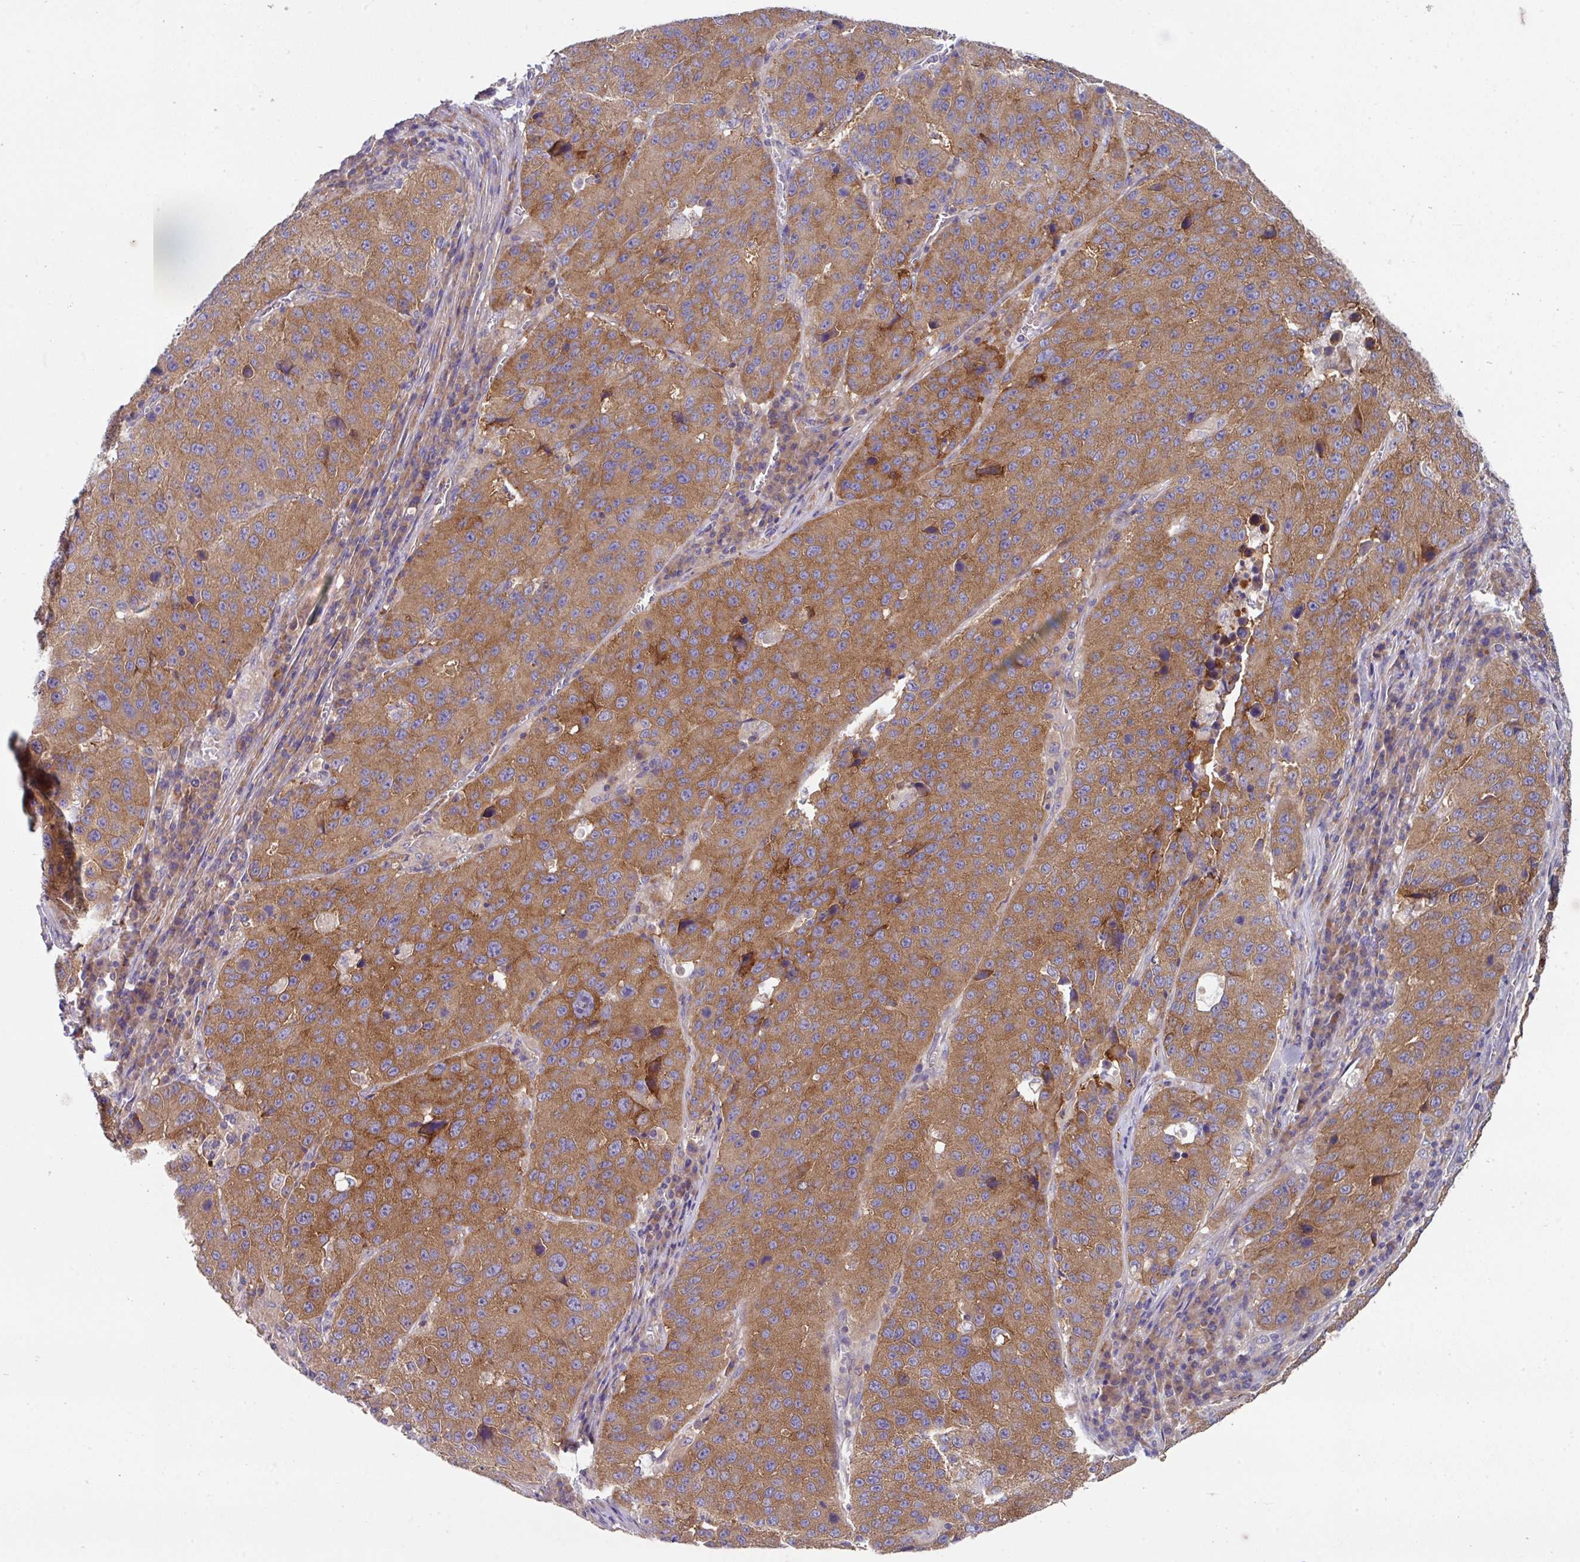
{"staining": {"intensity": "moderate", "quantity": ">75%", "location": "cytoplasmic/membranous"}, "tissue": "stomach cancer", "cell_type": "Tumor cells", "image_type": "cancer", "snomed": [{"axis": "morphology", "description": "Adenocarcinoma, NOS"}, {"axis": "topography", "description": "Stomach"}], "caption": "DAB immunohistochemical staining of stomach adenocarcinoma exhibits moderate cytoplasmic/membranous protein staining in approximately >75% of tumor cells.", "gene": "EIF4B", "patient": {"sex": "male", "age": 71}}